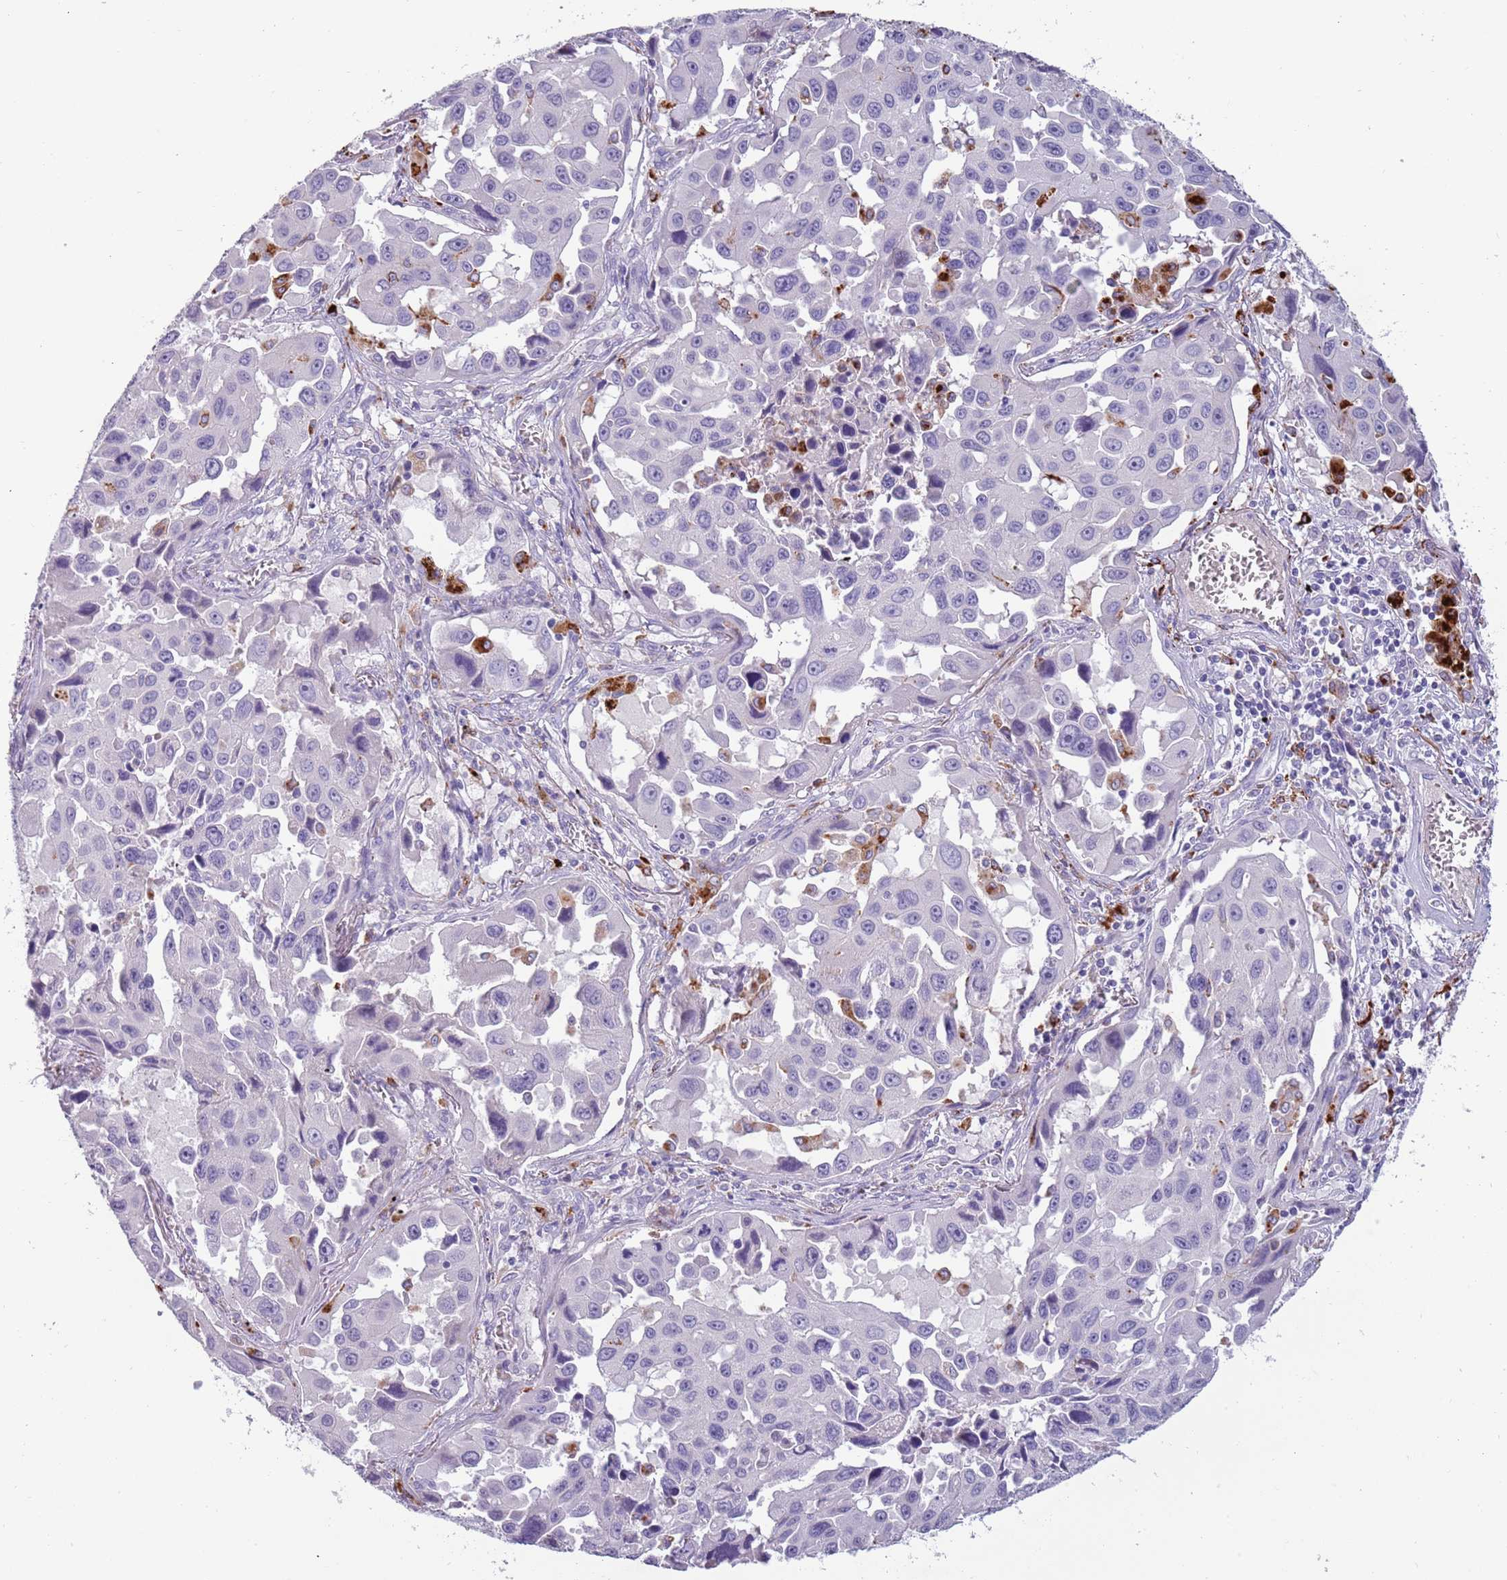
{"staining": {"intensity": "negative", "quantity": "none", "location": "none"}, "tissue": "lung cancer", "cell_type": "Tumor cells", "image_type": "cancer", "snomed": [{"axis": "morphology", "description": "Adenocarcinoma, NOS"}, {"axis": "topography", "description": "Lung"}], "caption": "Tumor cells are negative for protein expression in human adenocarcinoma (lung).", "gene": "NWD2", "patient": {"sex": "male", "age": 66}}